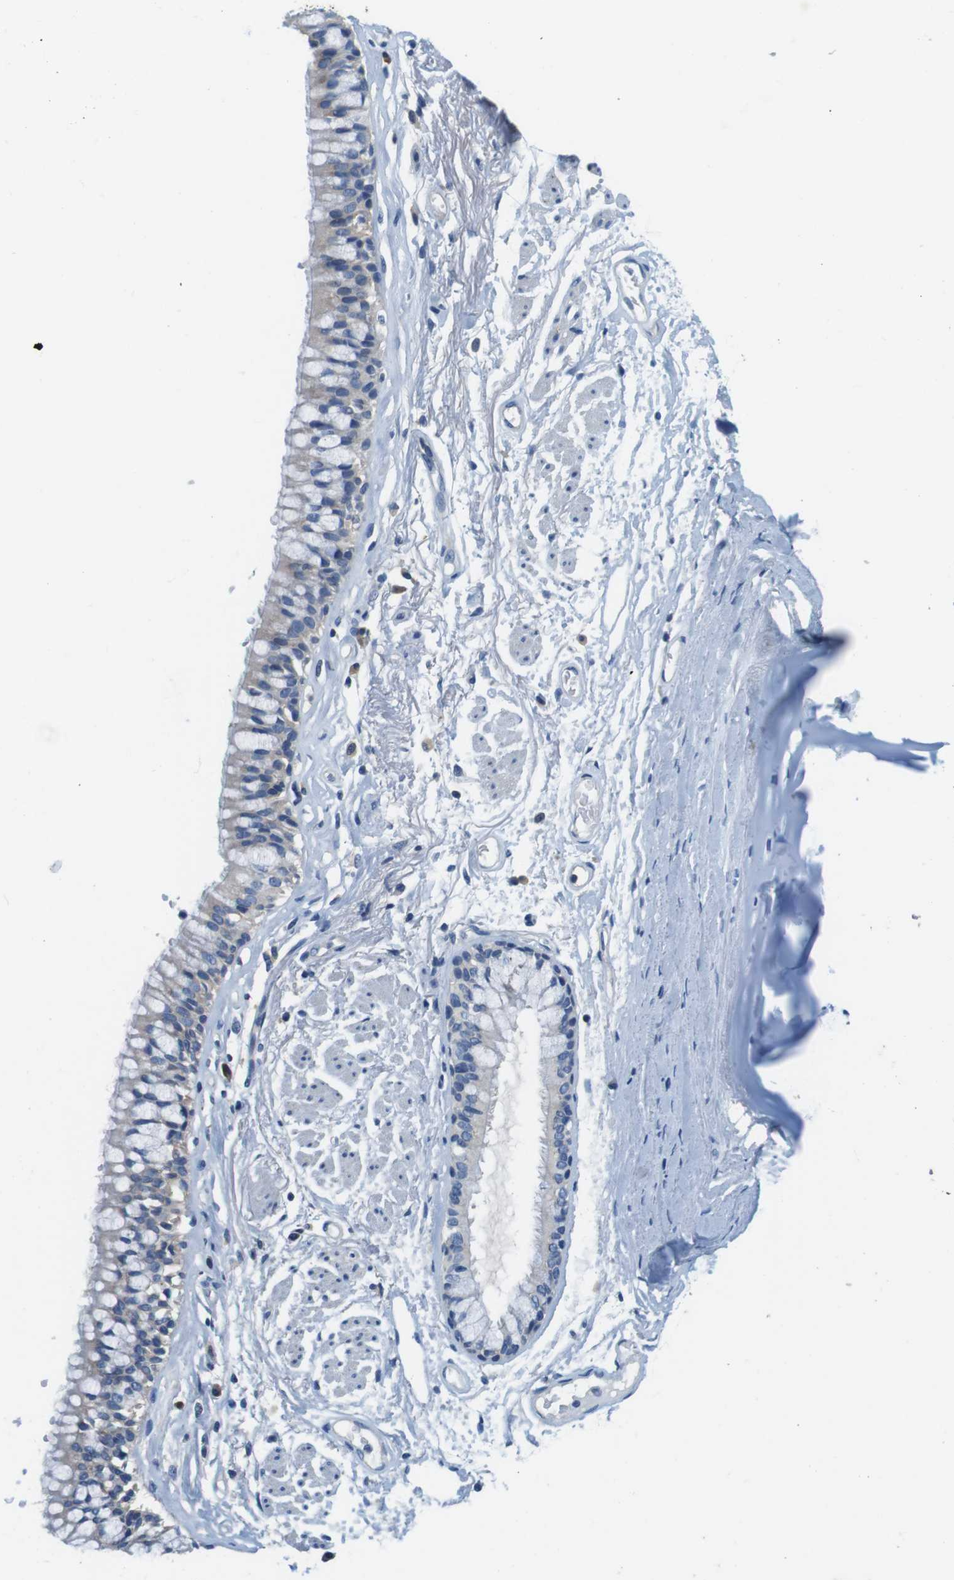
{"staining": {"intensity": "negative", "quantity": "none", "location": "none"}, "tissue": "adipose tissue", "cell_type": "Adipocytes", "image_type": "normal", "snomed": [{"axis": "morphology", "description": "Normal tissue, NOS"}, {"axis": "topography", "description": "Cartilage tissue"}, {"axis": "topography", "description": "Bronchus"}], "caption": "This is an immunohistochemistry image of normal human adipose tissue. There is no staining in adipocytes.", "gene": "DENND4C", "patient": {"sex": "female", "age": 73}}